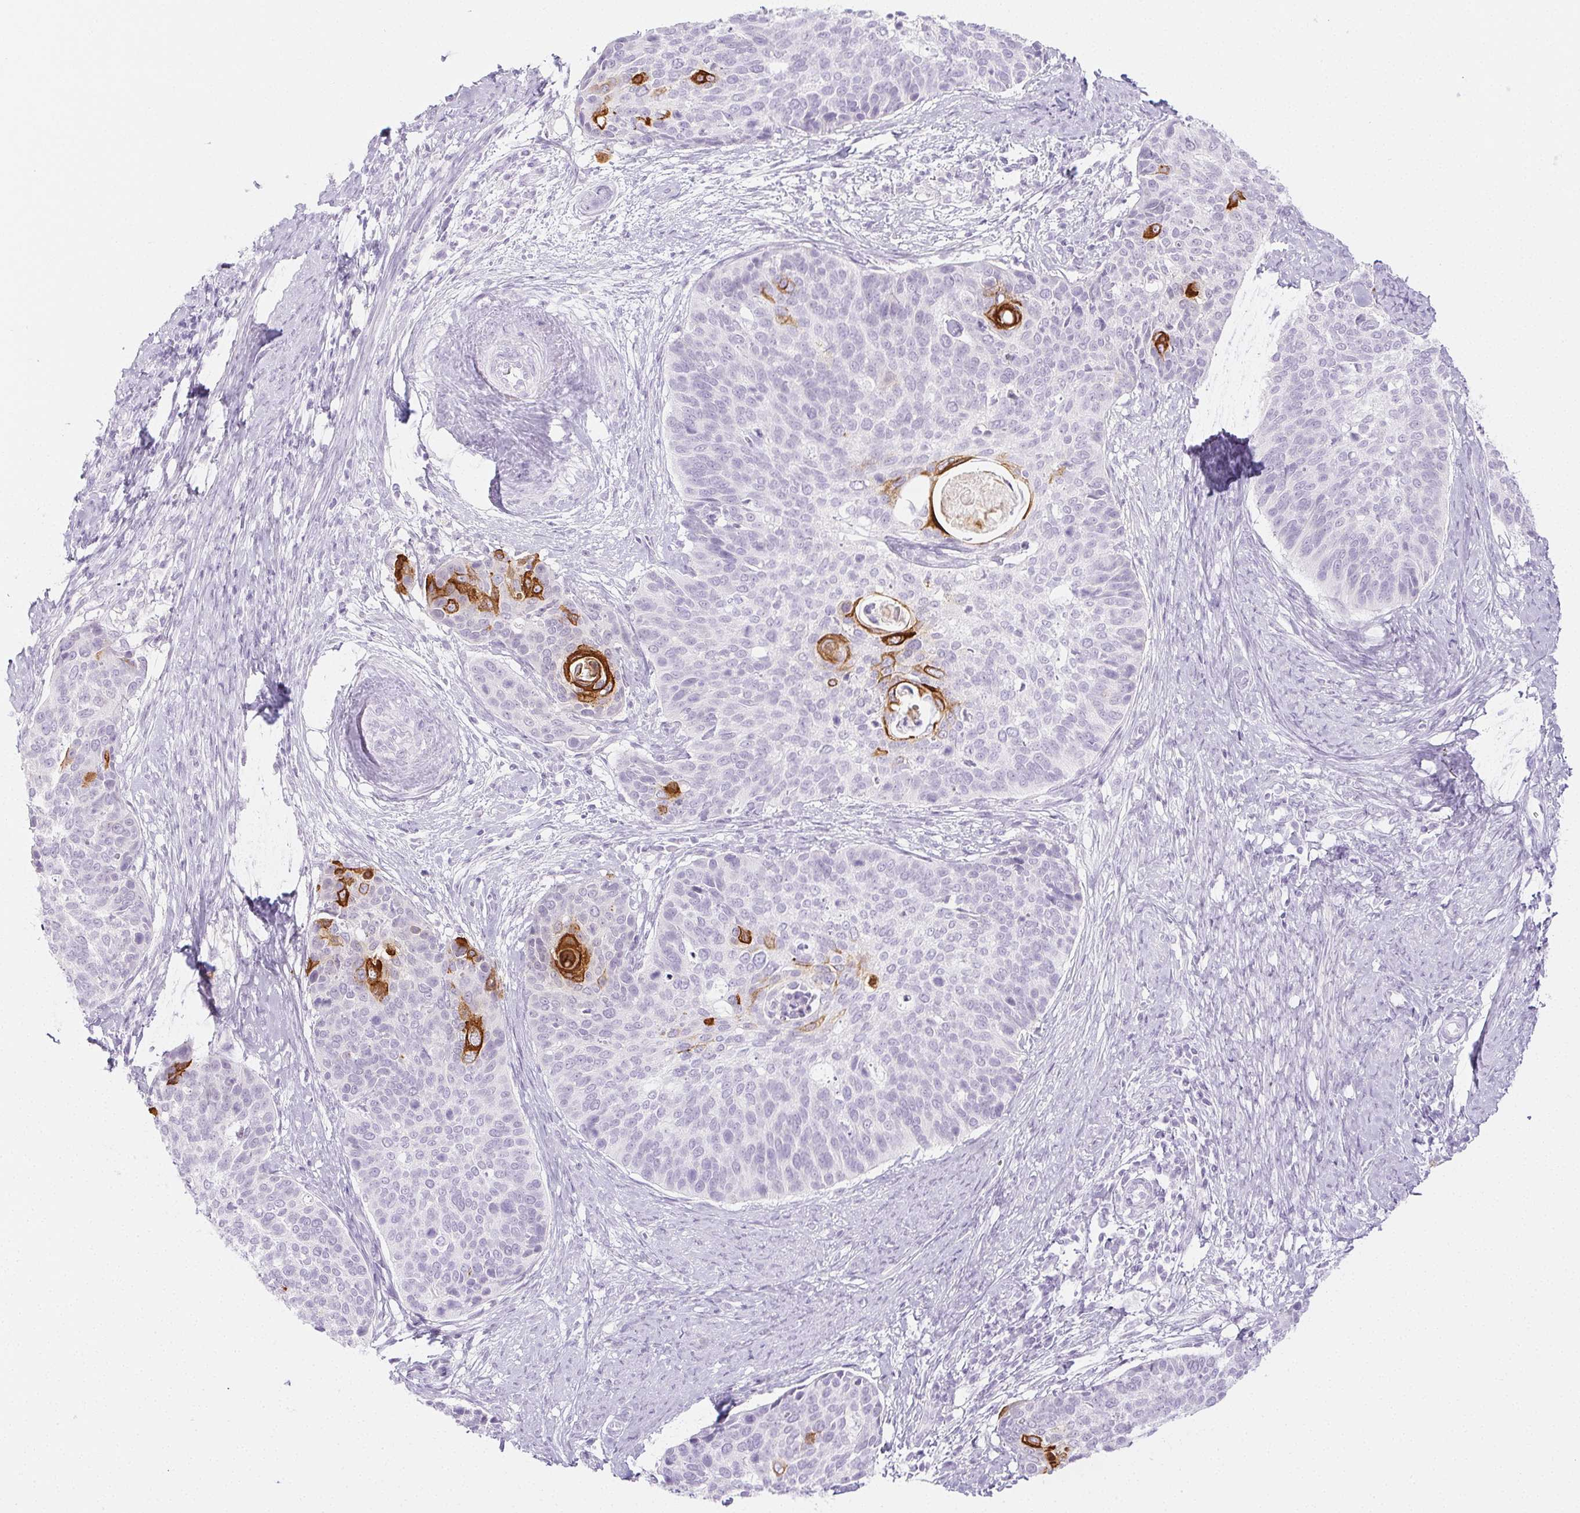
{"staining": {"intensity": "strong", "quantity": "<25%", "location": "cytoplasmic/membranous"}, "tissue": "cervical cancer", "cell_type": "Tumor cells", "image_type": "cancer", "snomed": [{"axis": "morphology", "description": "Squamous cell carcinoma, NOS"}, {"axis": "topography", "description": "Cervix"}], "caption": "An IHC photomicrograph of neoplastic tissue is shown. Protein staining in brown shows strong cytoplasmic/membranous positivity in cervical cancer within tumor cells.", "gene": "PI3", "patient": {"sex": "female", "age": 69}}